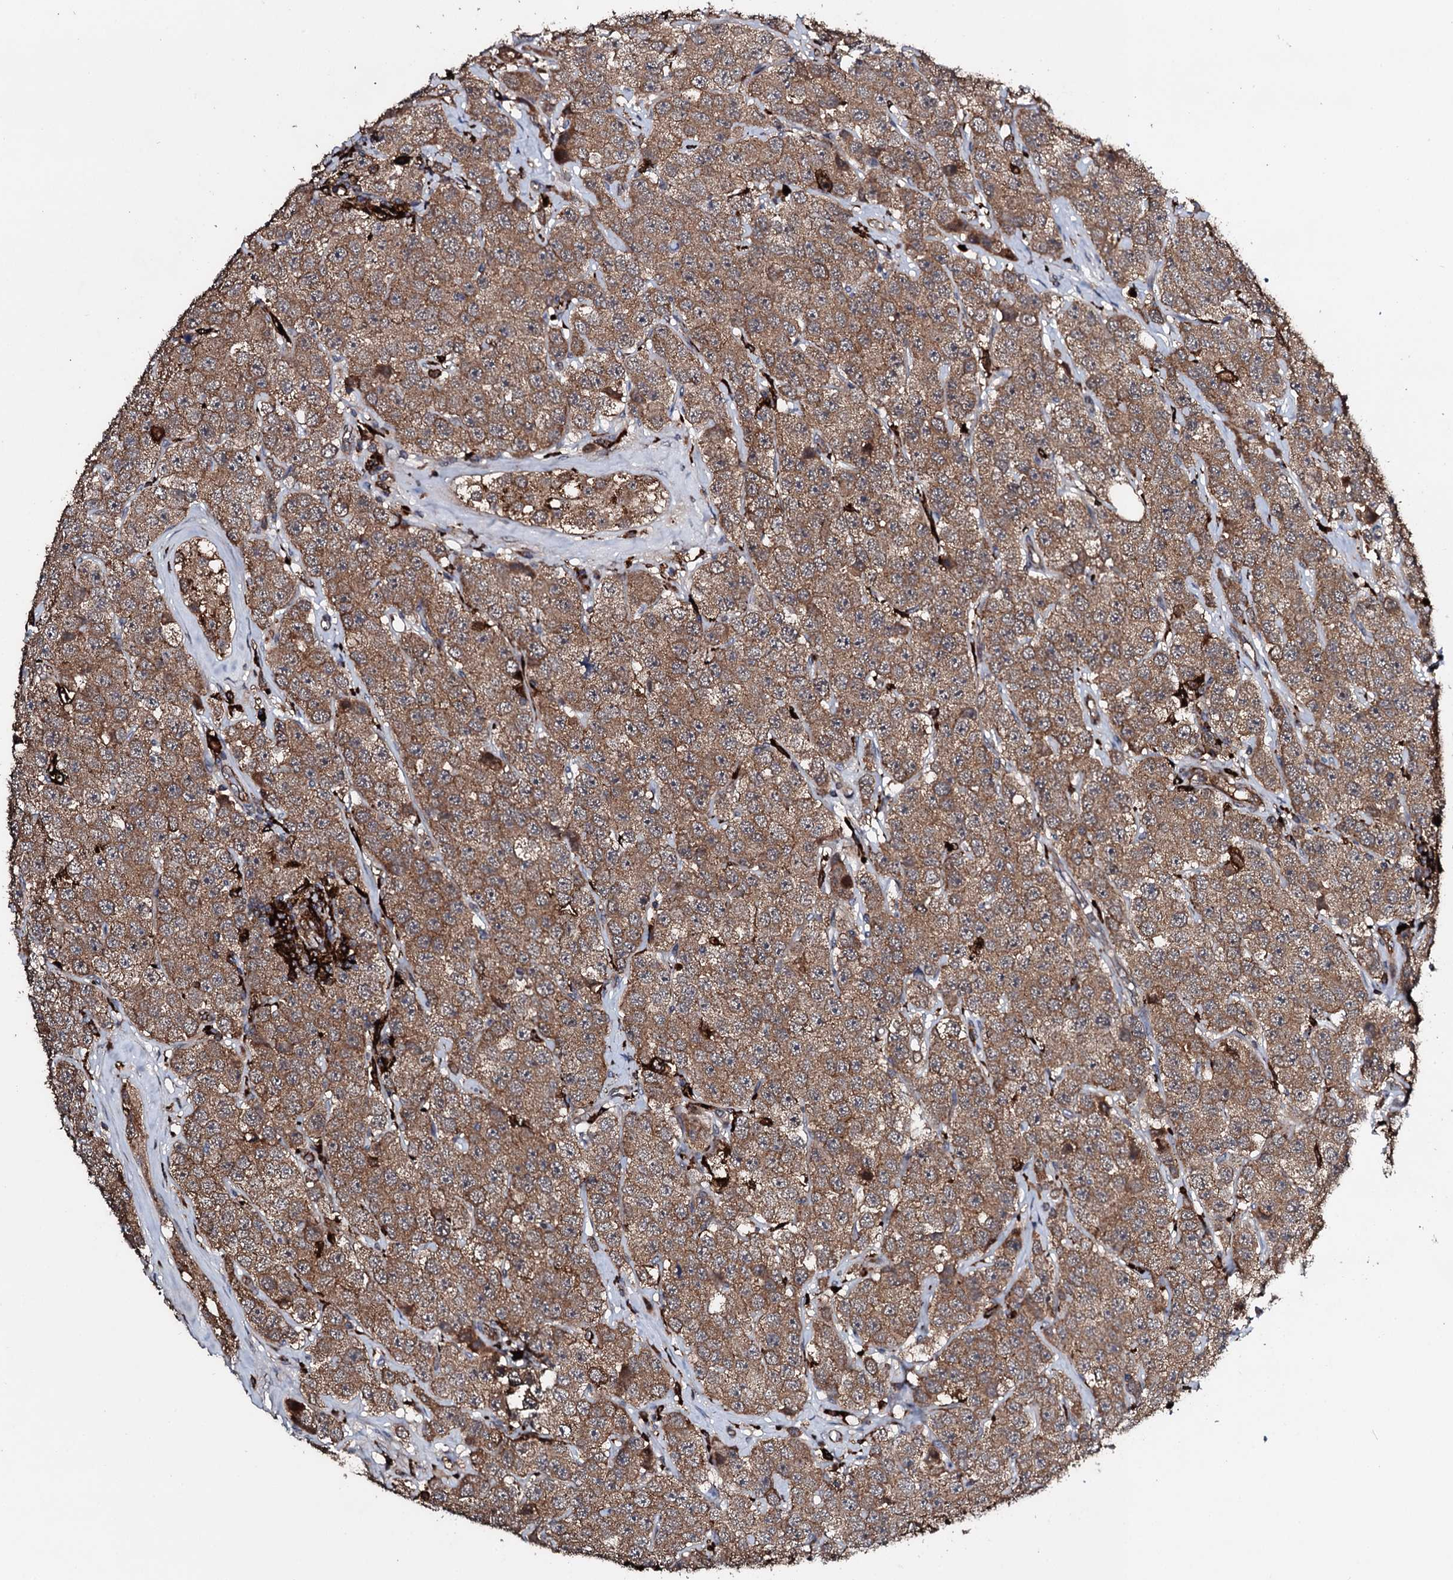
{"staining": {"intensity": "moderate", "quantity": ">75%", "location": "cytoplasmic/membranous"}, "tissue": "testis cancer", "cell_type": "Tumor cells", "image_type": "cancer", "snomed": [{"axis": "morphology", "description": "Seminoma, NOS"}, {"axis": "topography", "description": "Testis"}], "caption": "Brown immunohistochemical staining in testis cancer shows moderate cytoplasmic/membranous expression in approximately >75% of tumor cells.", "gene": "TPGS2", "patient": {"sex": "male", "age": 28}}